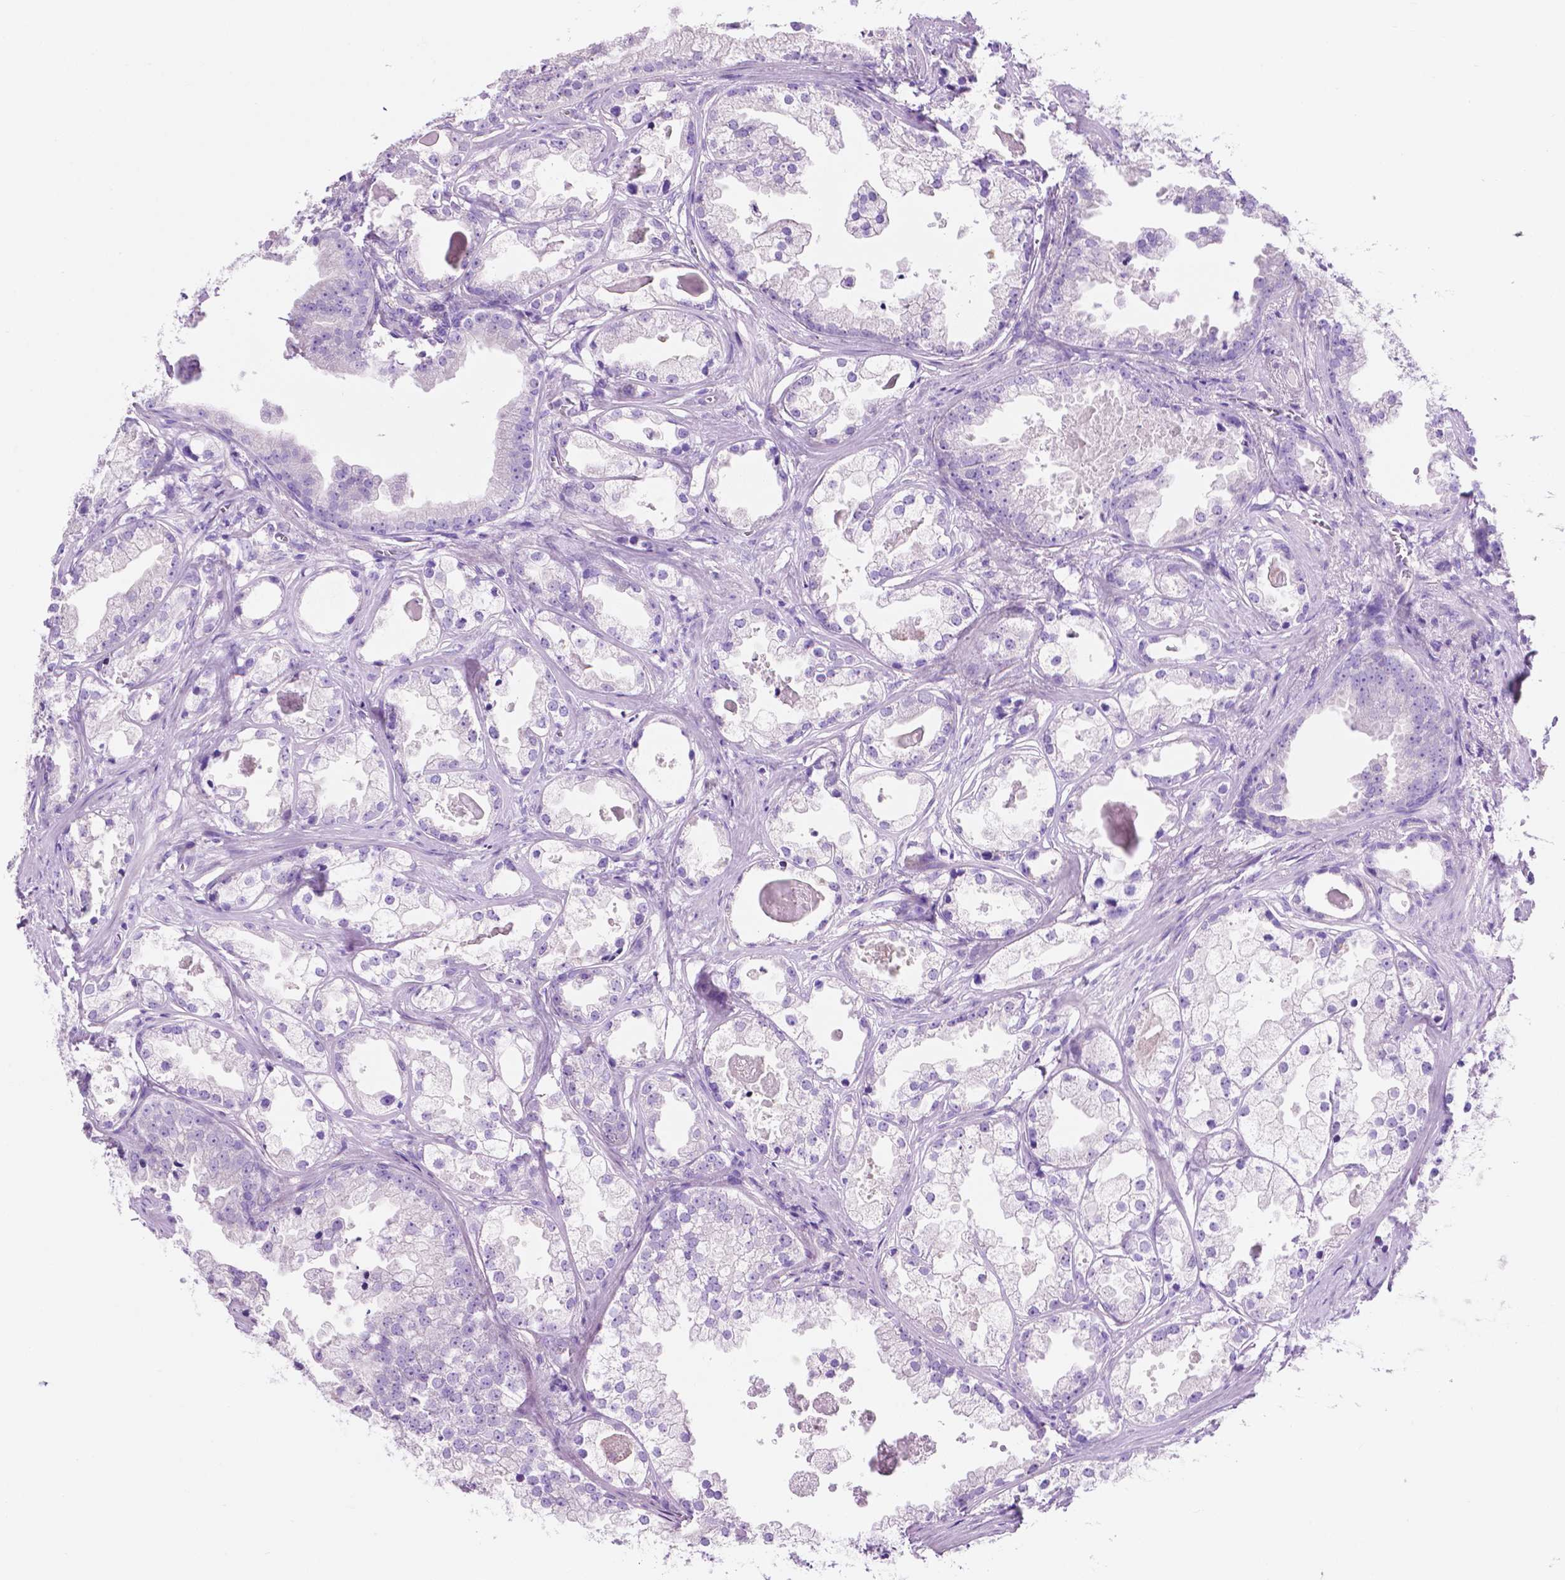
{"staining": {"intensity": "negative", "quantity": "none", "location": "none"}, "tissue": "prostate cancer", "cell_type": "Tumor cells", "image_type": "cancer", "snomed": [{"axis": "morphology", "description": "Adenocarcinoma, Low grade"}, {"axis": "topography", "description": "Prostate"}], "caption": "High power microscopy micrograph of an immunohistochemistry histopathology image of prostate adenocarcinoma (low-grade), revealing no significant positivity in tumor cells.", "gene": "IGFN1", "patient": {"sex": "male", "age": 65}}